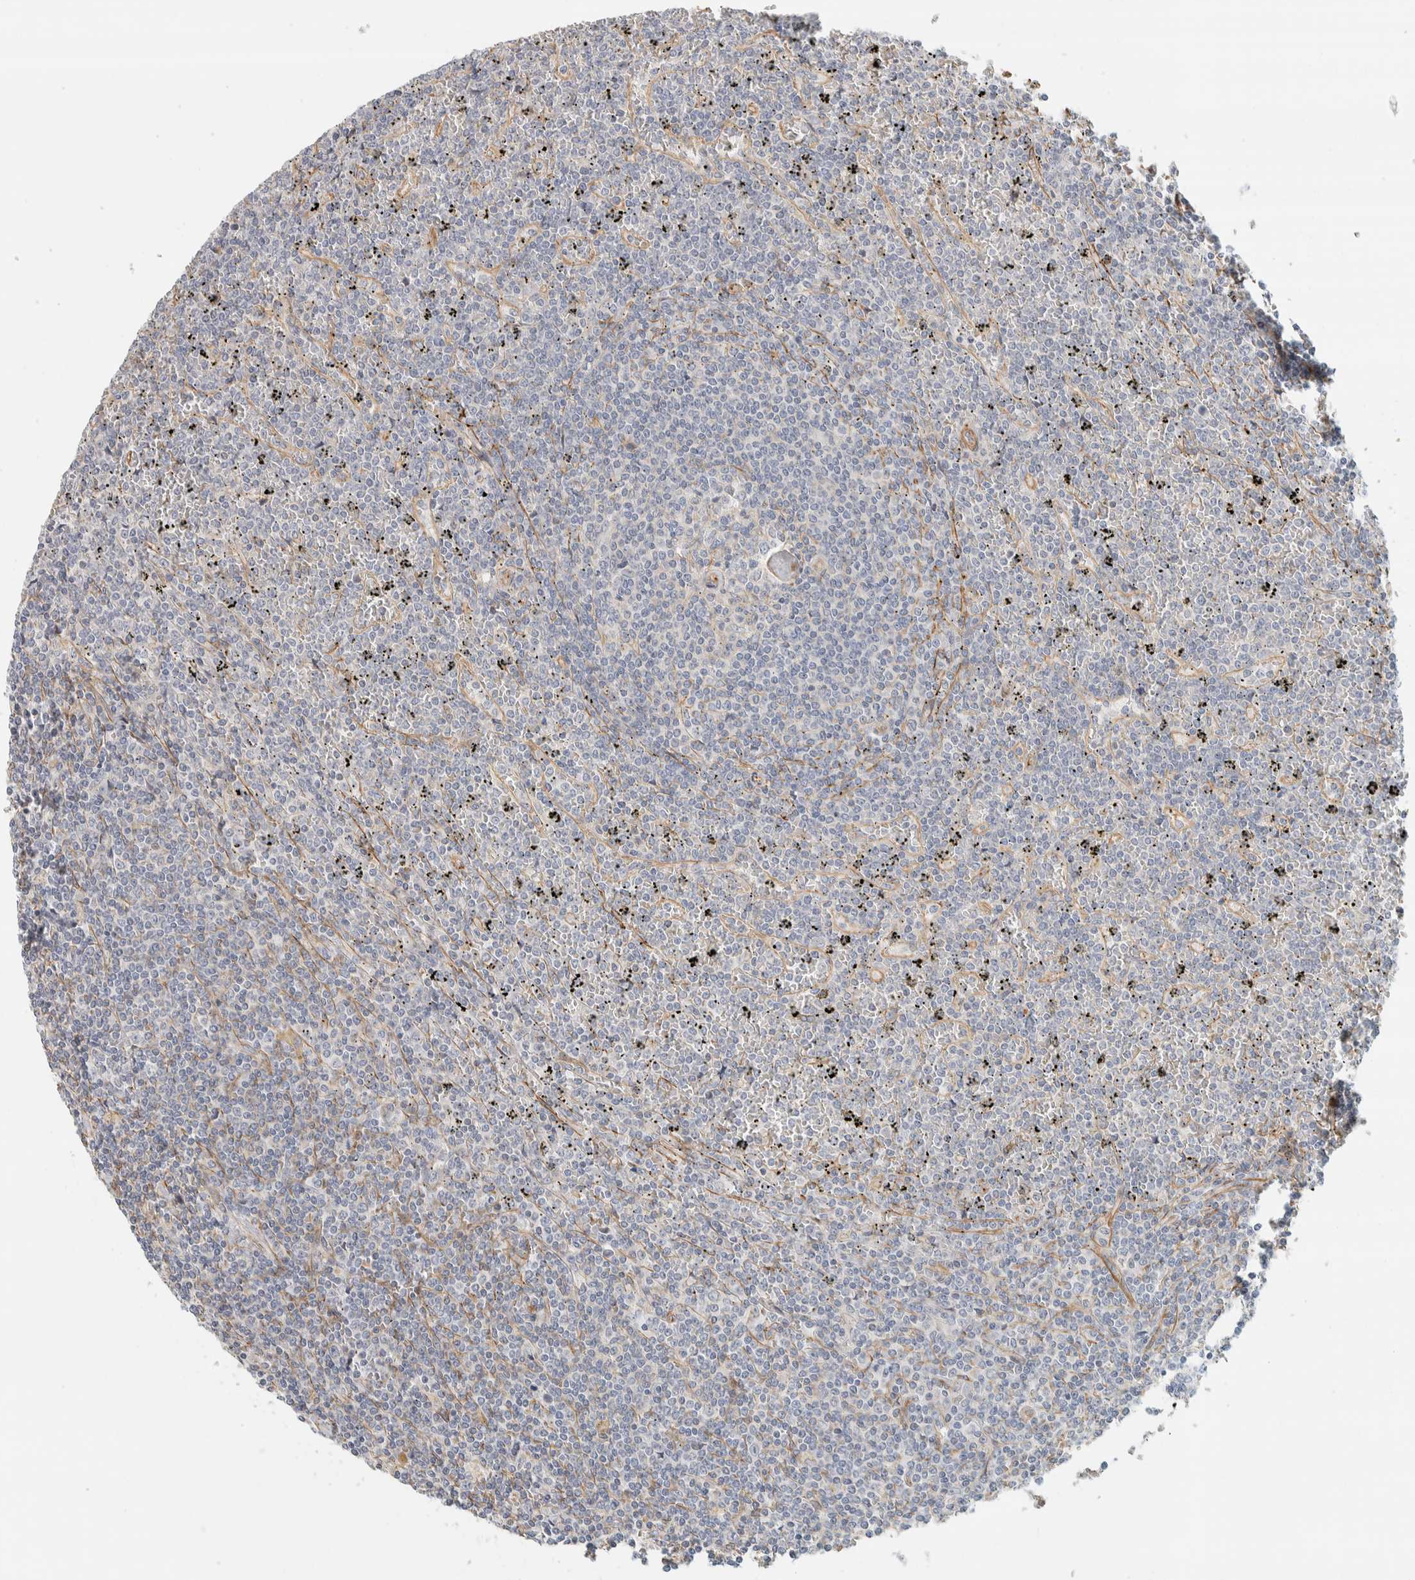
{"staining": {"intensity": "negative", "quantity": "none", "location": "none"}, "tissue": "lymphoma", "cell_type": "Tumor cells", "image_type": "cancer", "snomed": [{"axis": "morphology", "description": "Malignant lymphoma, non-Hodgkin's type, Low grade"}, {"axis": "topography", "description": "Spleen"}], "caption": "IHC histopathology image of malignant lymphoma, non-Hodgkin's type (low-grade) stained for a protein (brown), which exhibits no expression in tumor cells. Nuclei are stained in blue.", "gene": "CDR2", "patient": {"sex": "female", "age": 19}}